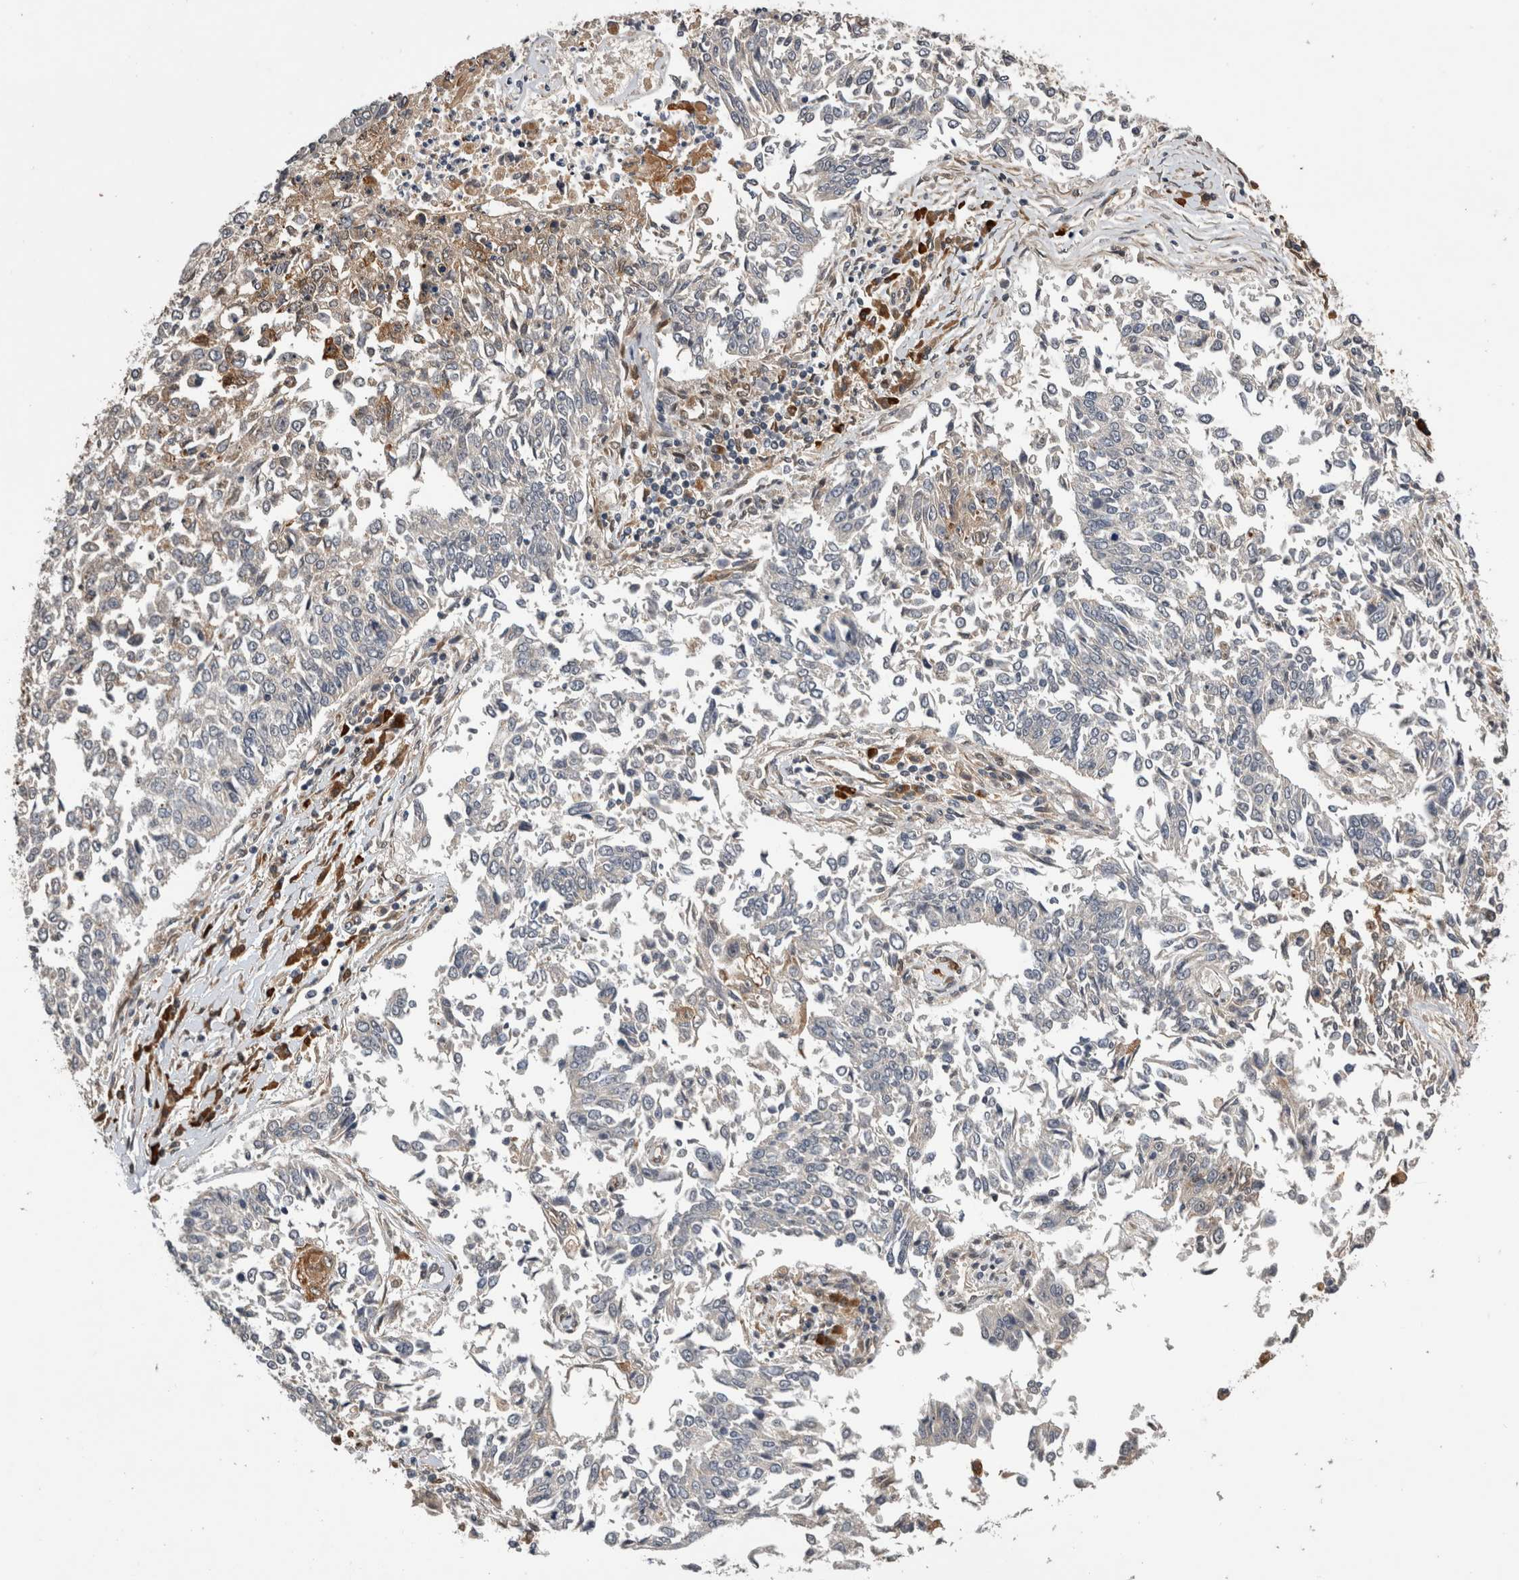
{"staining": {"intensity": "negative", "quantity": "none", "location": "none"}, "tissue": "lung cancer", "cell_type": "Tumor cells", "image_type": "cancer", "snomed": [{"axis": "morphology", "description": "Normal tissue, NOS"}, {"axis": "morphology", "description": "Squamous cell carcinoma, NOS"}, {"axis": "topography", "description": "Cartilage tissue"}, {"axis": "topography", "description": "Bronchus"}, {"axis": "topography", "description": "Lung"}, {"axis": "topography", "description": "Peripheral nerve tissue"}], "caption": "An image of lung squamous cell carcinoma stained for a protein reveals no brown staining in tumor cells.", "gene": "APOL2", "patient": {"sex": "female", "age": 49}}